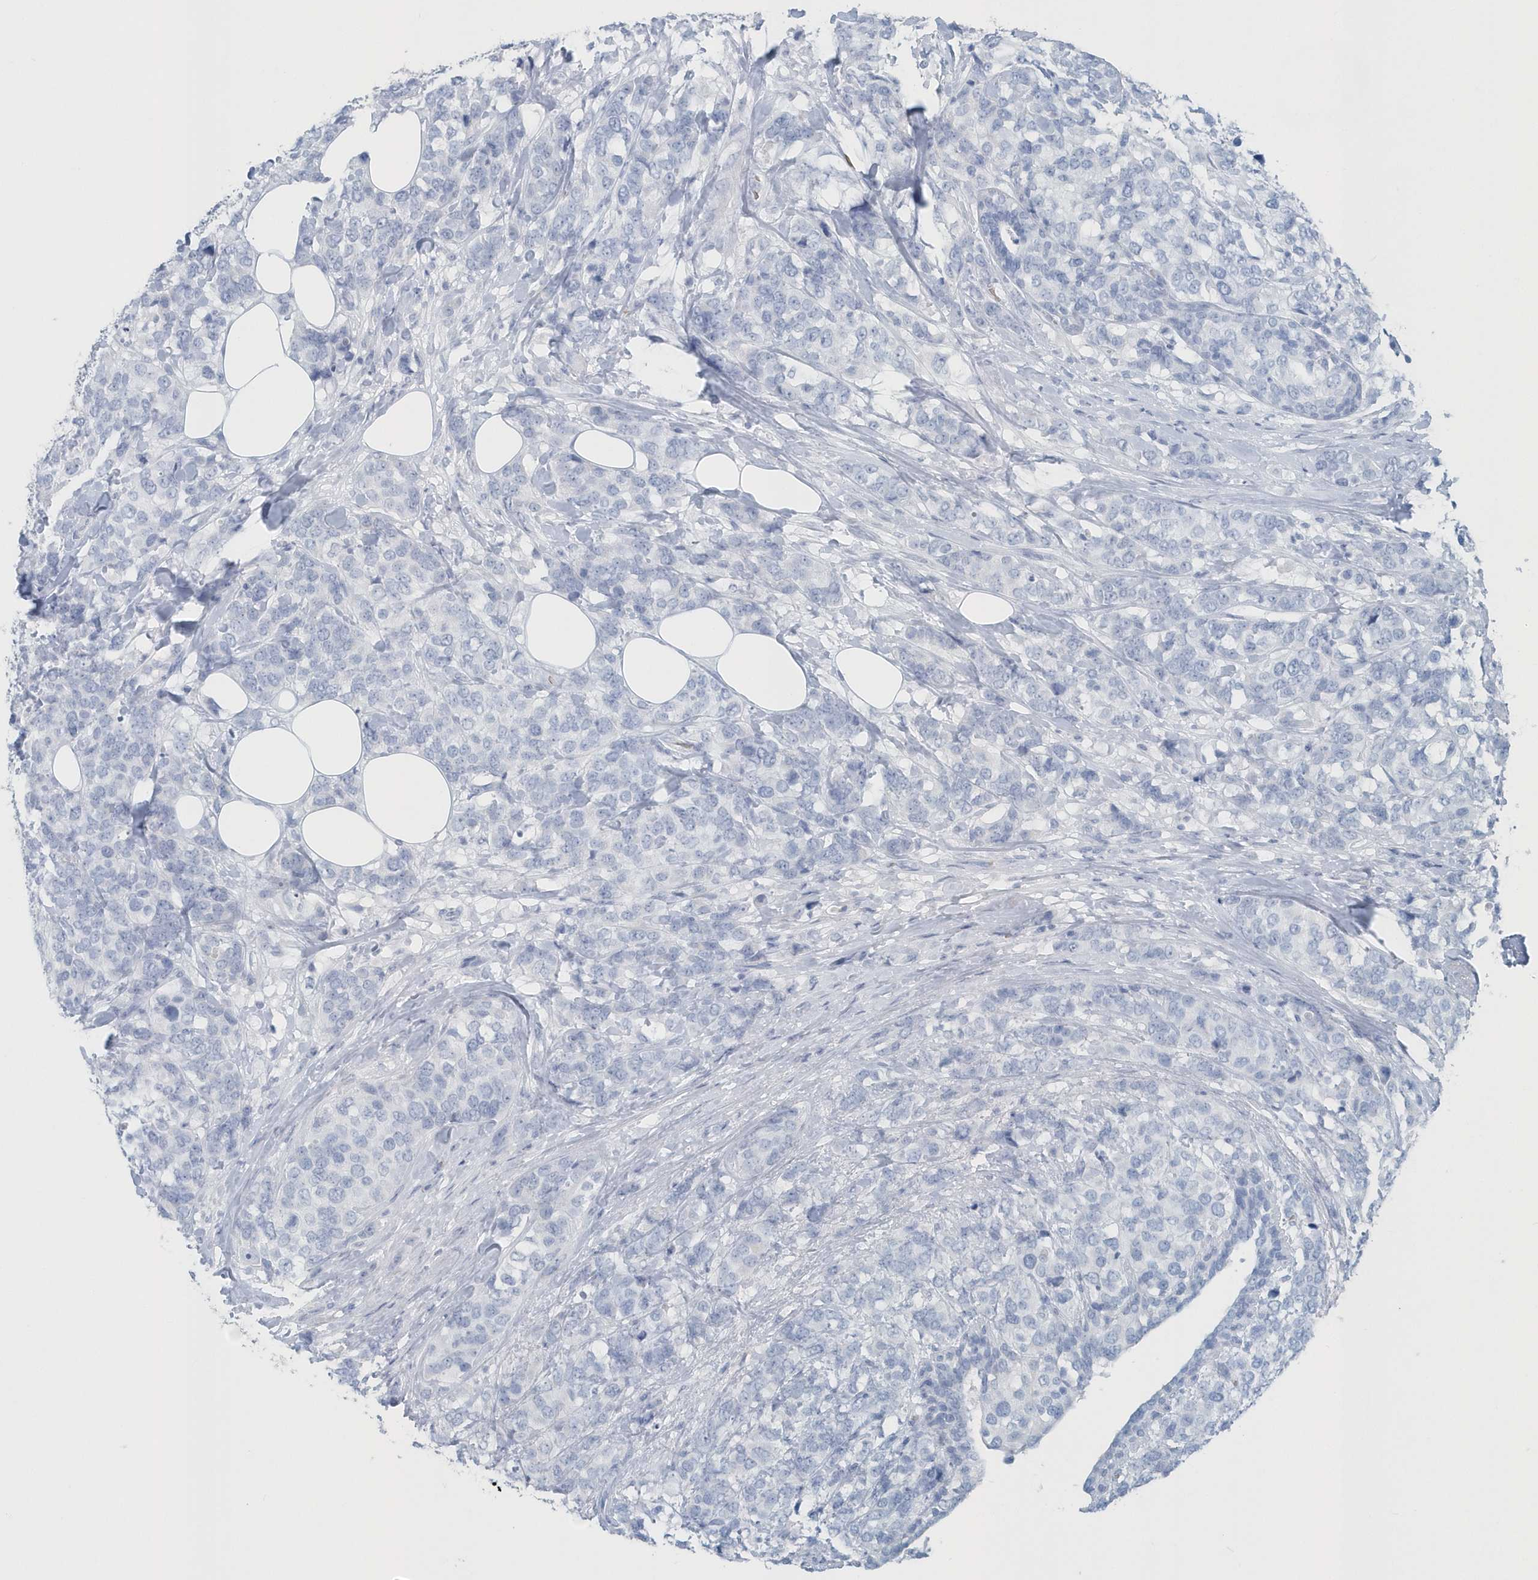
{"staining": {"intensity": "negative", "quantity": "none", "location": "none"}, "tissue": "breast cancer", "cell_type": "Tumor cells", "image_type": "cancer", "snomed": [{"axis": "morphology", "description": "Lobular carcinoma"}, {"axis": "topography", "description": "Breast"}], "caption": "Tumor cells are negative for protein expression in human lobular carcinoma (breast).", "gene": "HBA2", "patient": {"sex": "female", "age": 59}}